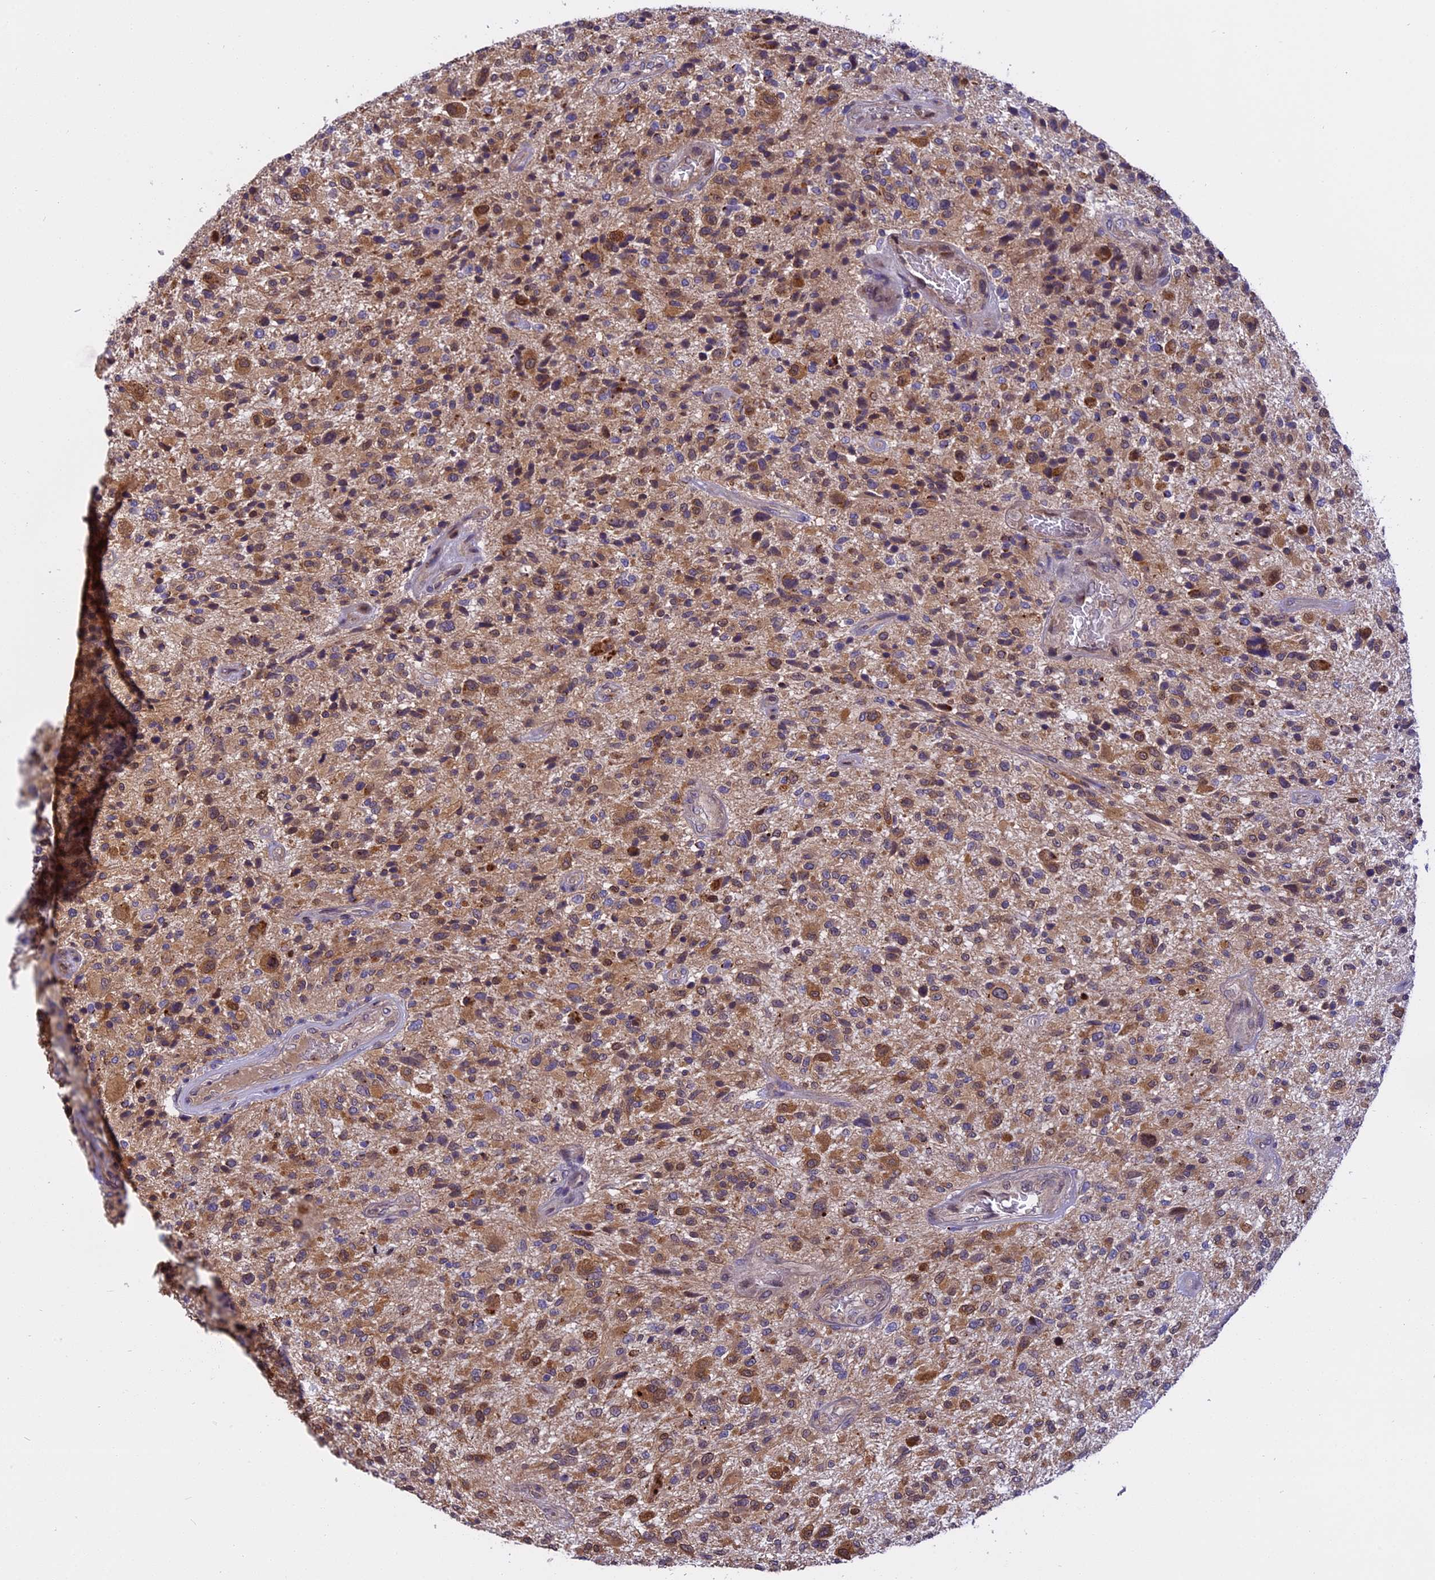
{"staining": {"intensity": "moderate", "quantity": ">75%", "location": "cytoplasmic/membranous"}, "tissue": "glioma", "cell_type": "Tumor cells", "image_type": "cancer", "snomed": [{"axis": "morphology", "description": "Glioma, malignant, High grade"}, {"axis": "topography", "description": "Brain"}], "caption": "Immunohistochemical staining of human glioma displays moderate cytoplasmic/membranous protein positivity in about >75% of tumor cells.", "gene": "CHMP2A", "patient": {"sex": "male", "age": 47}}